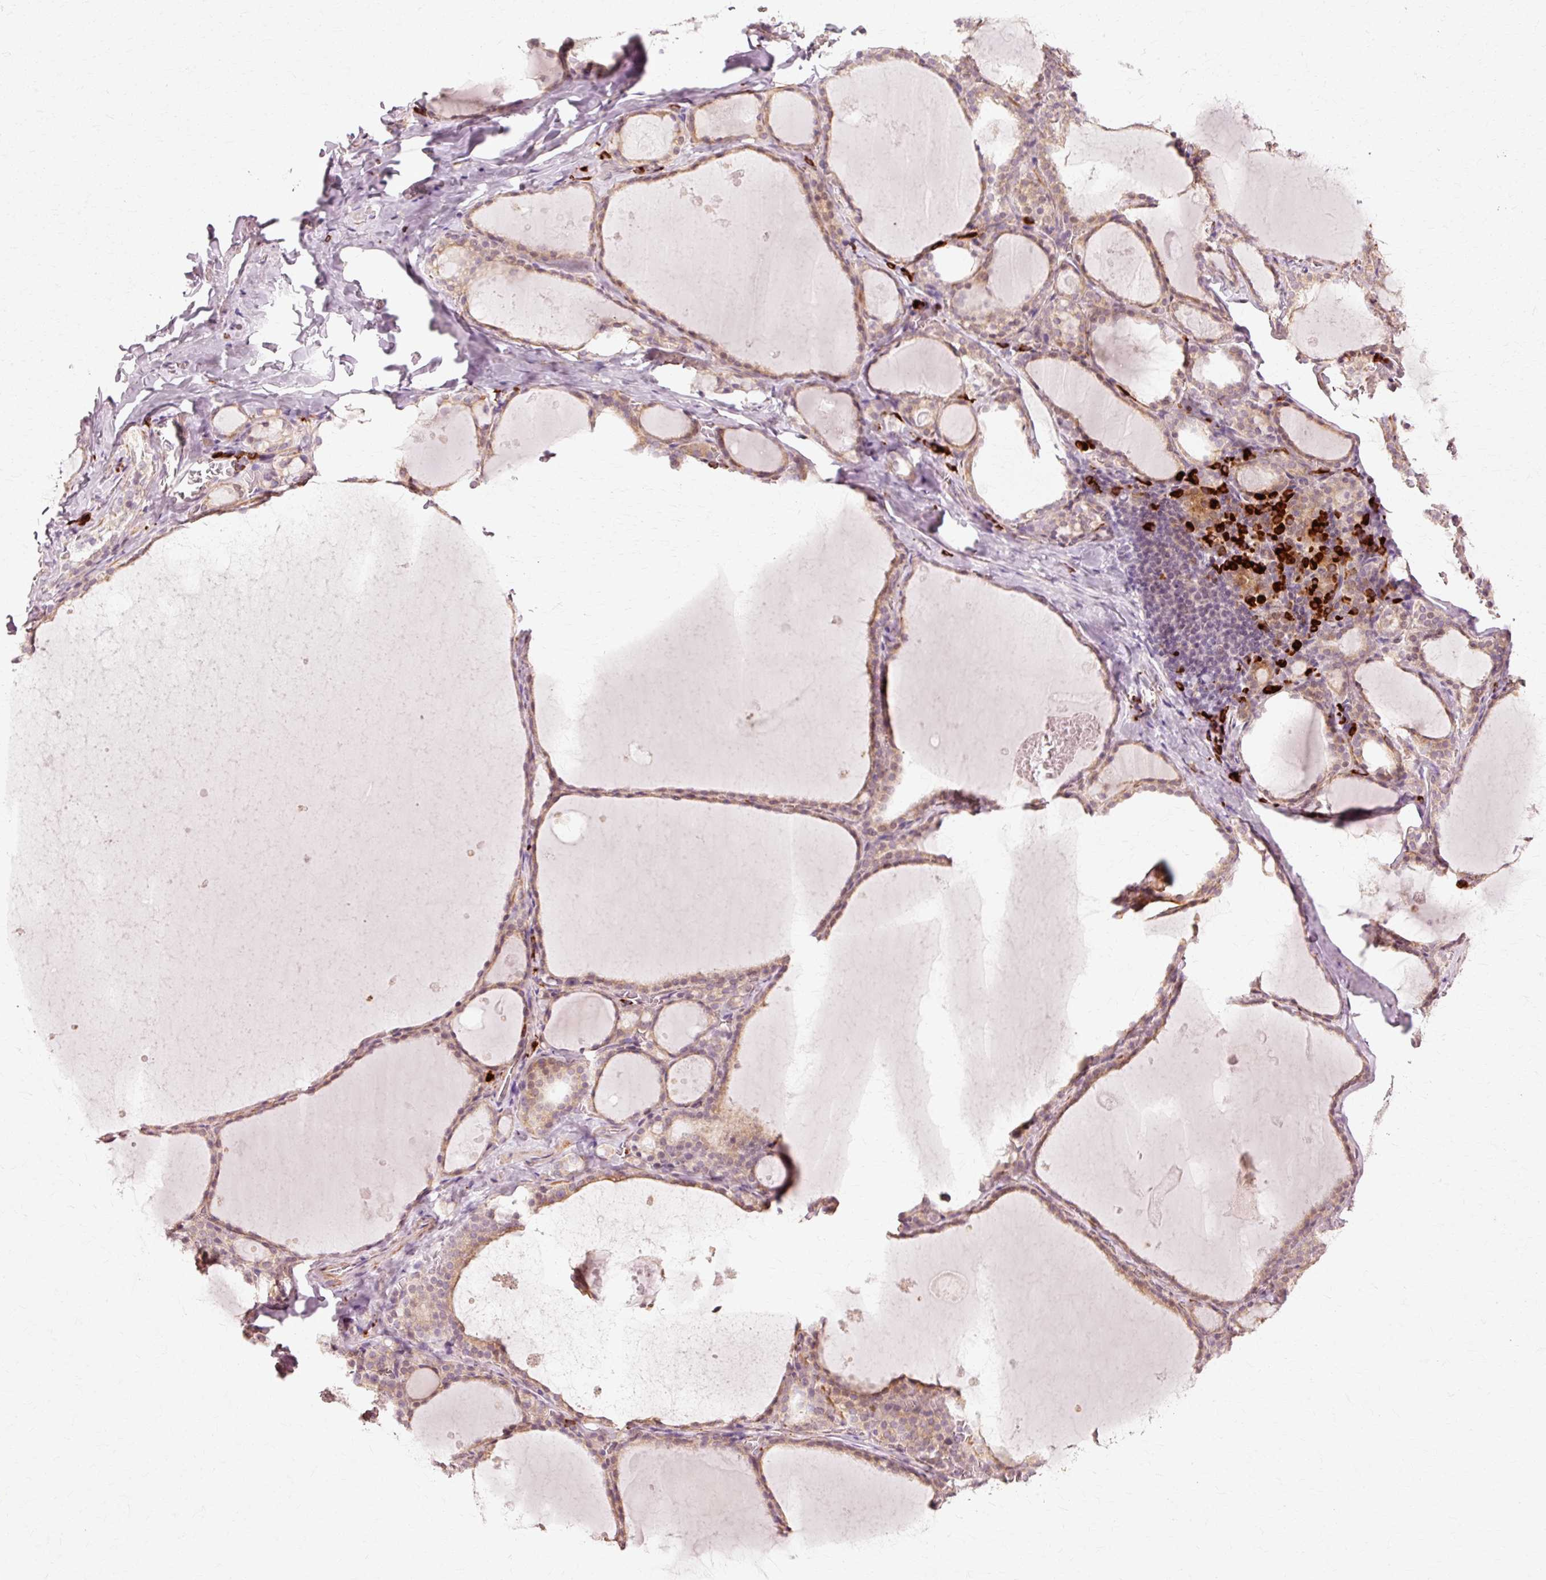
{"staining": {"intensity": "moderate", "quantity": "25%-75%", "location": "cytoplasmic/membranous"}, "tissue": "thyroid gland", "cell_type": "Glandular cells", "image_type": "normal", "snomed": [{"axis": "morphology", "description": "Normal tissue, NOS"}, {"axis": "topography", "description": "Thyroid gland"}], "caption": "Brown immunohistochemical staining in unremarkable thyroid gland displays moderate cytoplasmic/membranous positivity in about 25%-75% of glandular cells.", "gene": "RANBP2", "patient": {"sex": "male", "age": 56}}